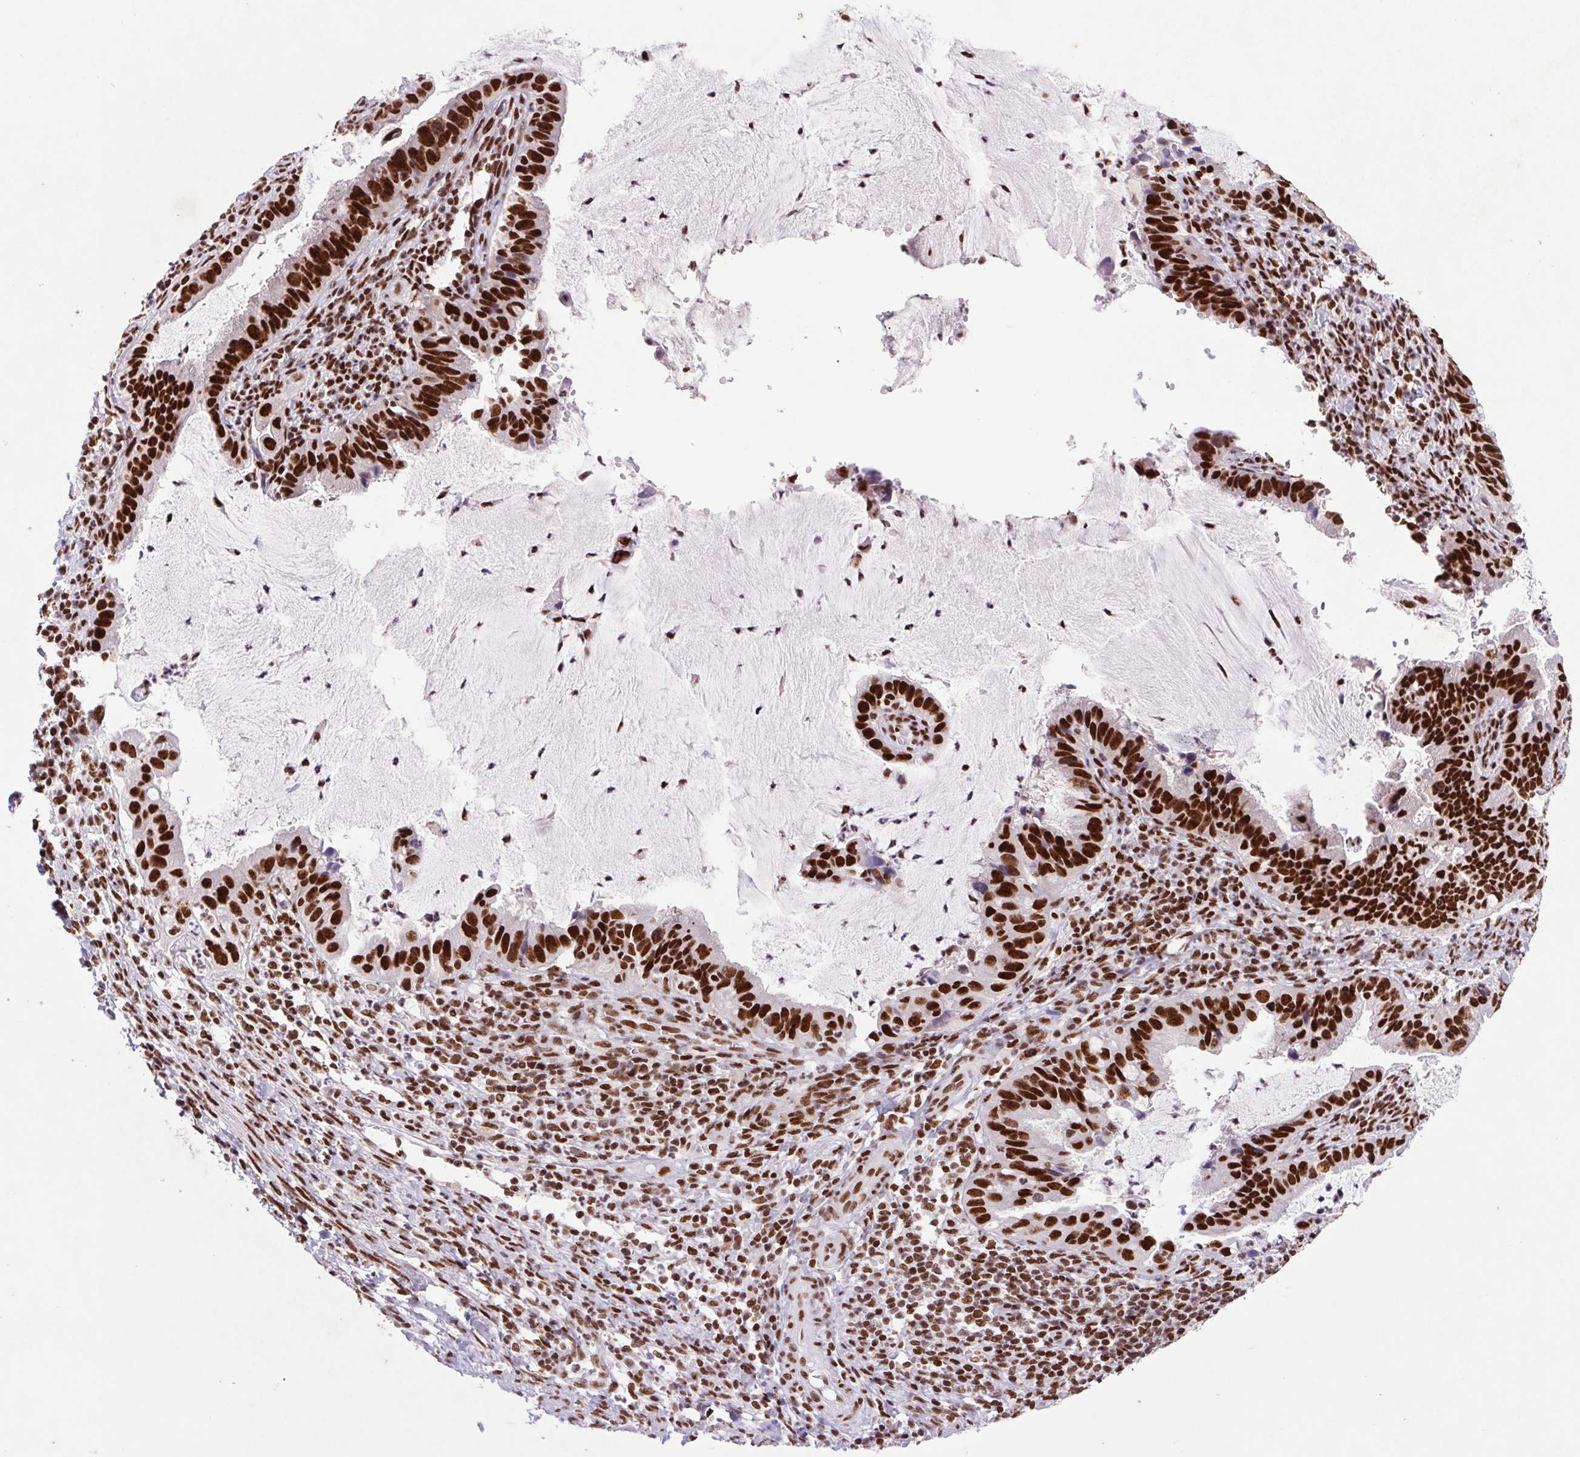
{"staining": {"intensity": "strong", "quantity": ">75%", "location": "nuclear"}, "tissue": "cervical cancer", "cell_type": "Tumor cells", "image_type": "cancer", "snomed": [{"axis": "morphology", "description": "Adenocarcinoma, NOS"}, {"axis": "topography", "description": "Cervix"}], "caption": "Adenocarcinoma (cervical) tissue displays strong nuclear staining in approximately >75% of tumor cells, visualized by immunohistochemistry.", "gene": "LDLRAD4", "patient": {"sex": "female", "age": 34}}